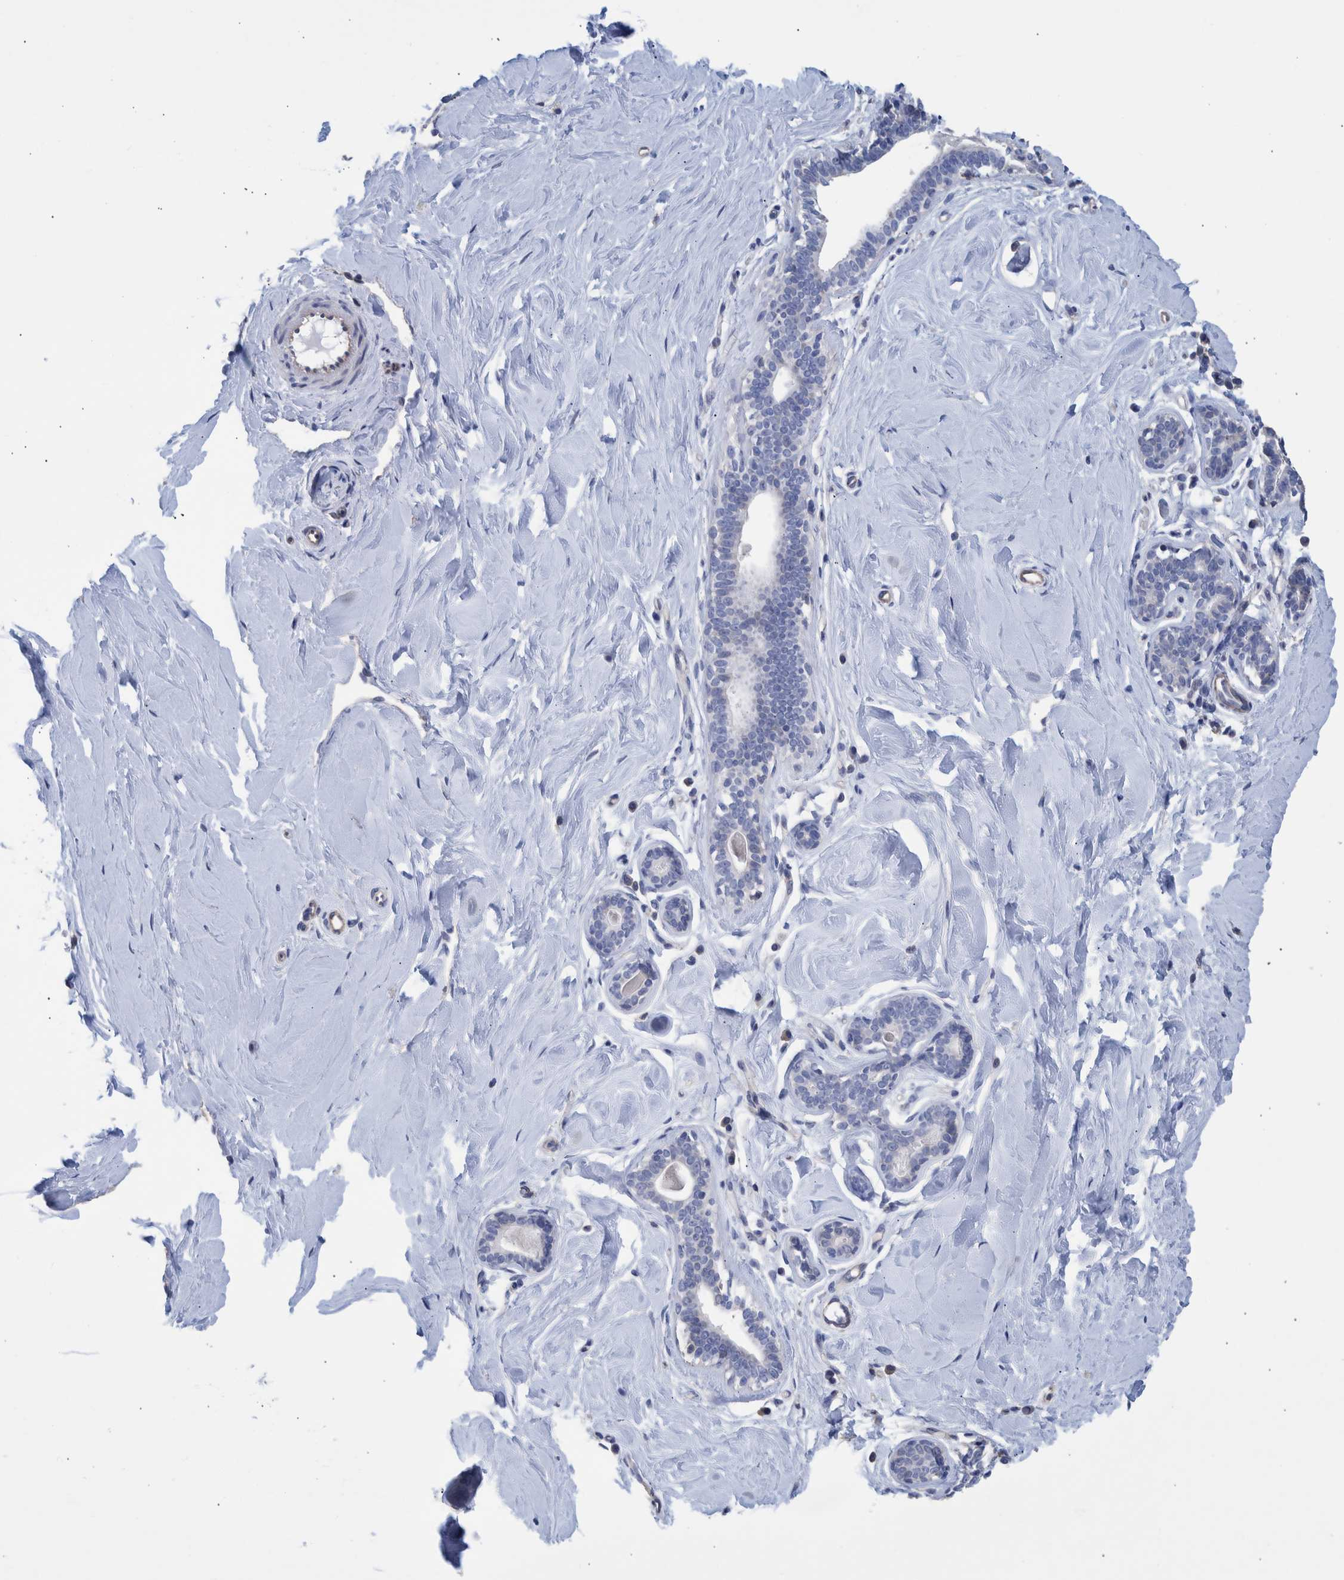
{"staining": {"intensity": "negative", "quantity": "none", "location": "none"}, "tissue": "breast", "cell_type": "Adipocytes", "image_type": "normal", "snomed": [{"axis": "morphology", "description": "Normal tissue, NOS"}, {"axis": "topography", "description": "Breast"}], "caption": "Adipocytes show no significant expression in unremarkable breast.", "gene": "PPP3CC", "patient": {"sex": "female", "age": 23}}